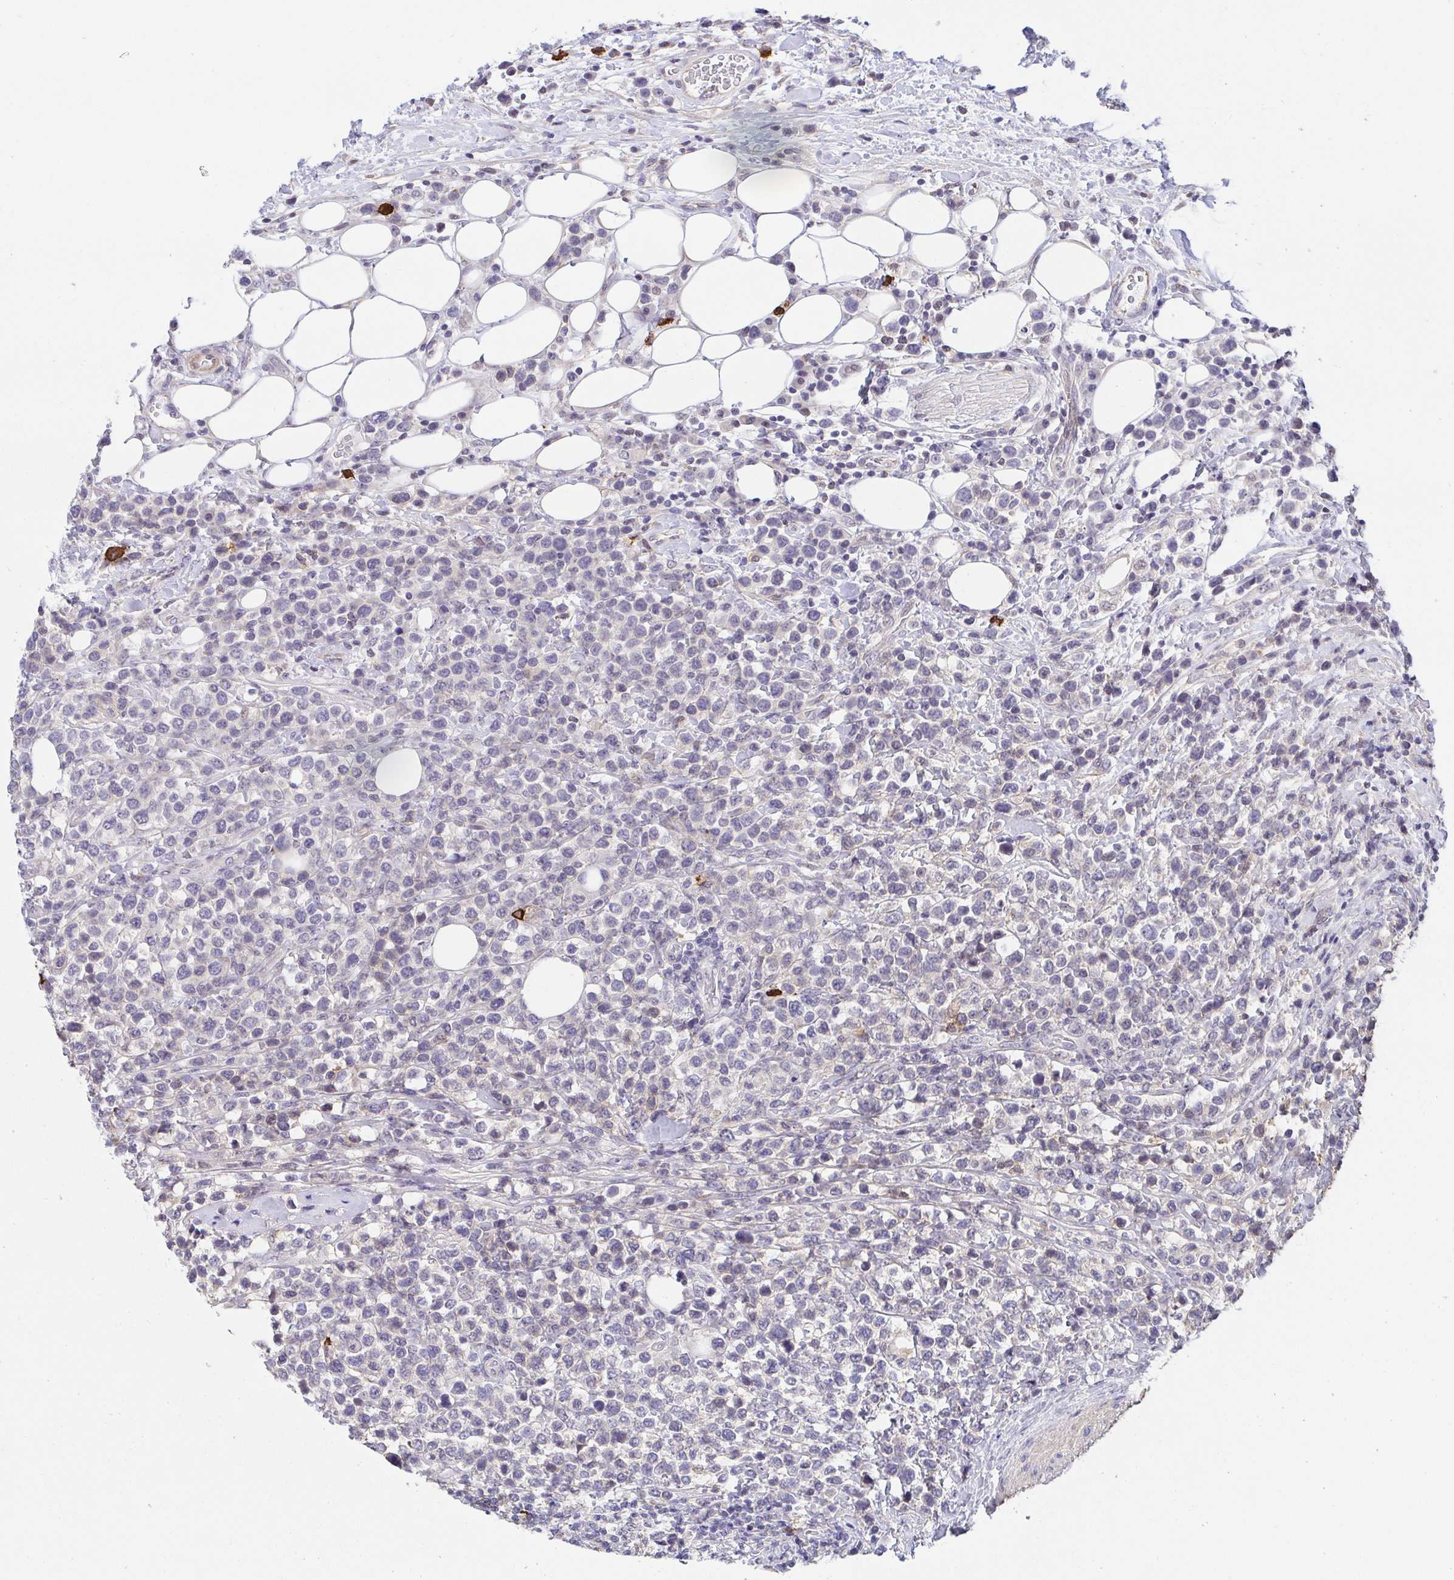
{"staining": {"intensity": "negative", "quantity": "none", "location": "none"}, "tissue": "lymphoma", "cell_type": "Tumor cells", "image_type": "cancer", "snomed": [{"axis": "morphology", "description": "Malignant lymphoma, non-Hodgkin's type, High grade"}, {"axis": "topography", "description": "Soft tissue"}], "caption": "The histopathology image demonstrates no significant expression in tumor cells of lymphoma. The staining is performed using DAB (3,3'-diaminobenzidine) brown chromogen with nuclei counter-stained in using hematoxylin.", "gene": "PREPL", "patient": {"sex": "female", "age": 56}}